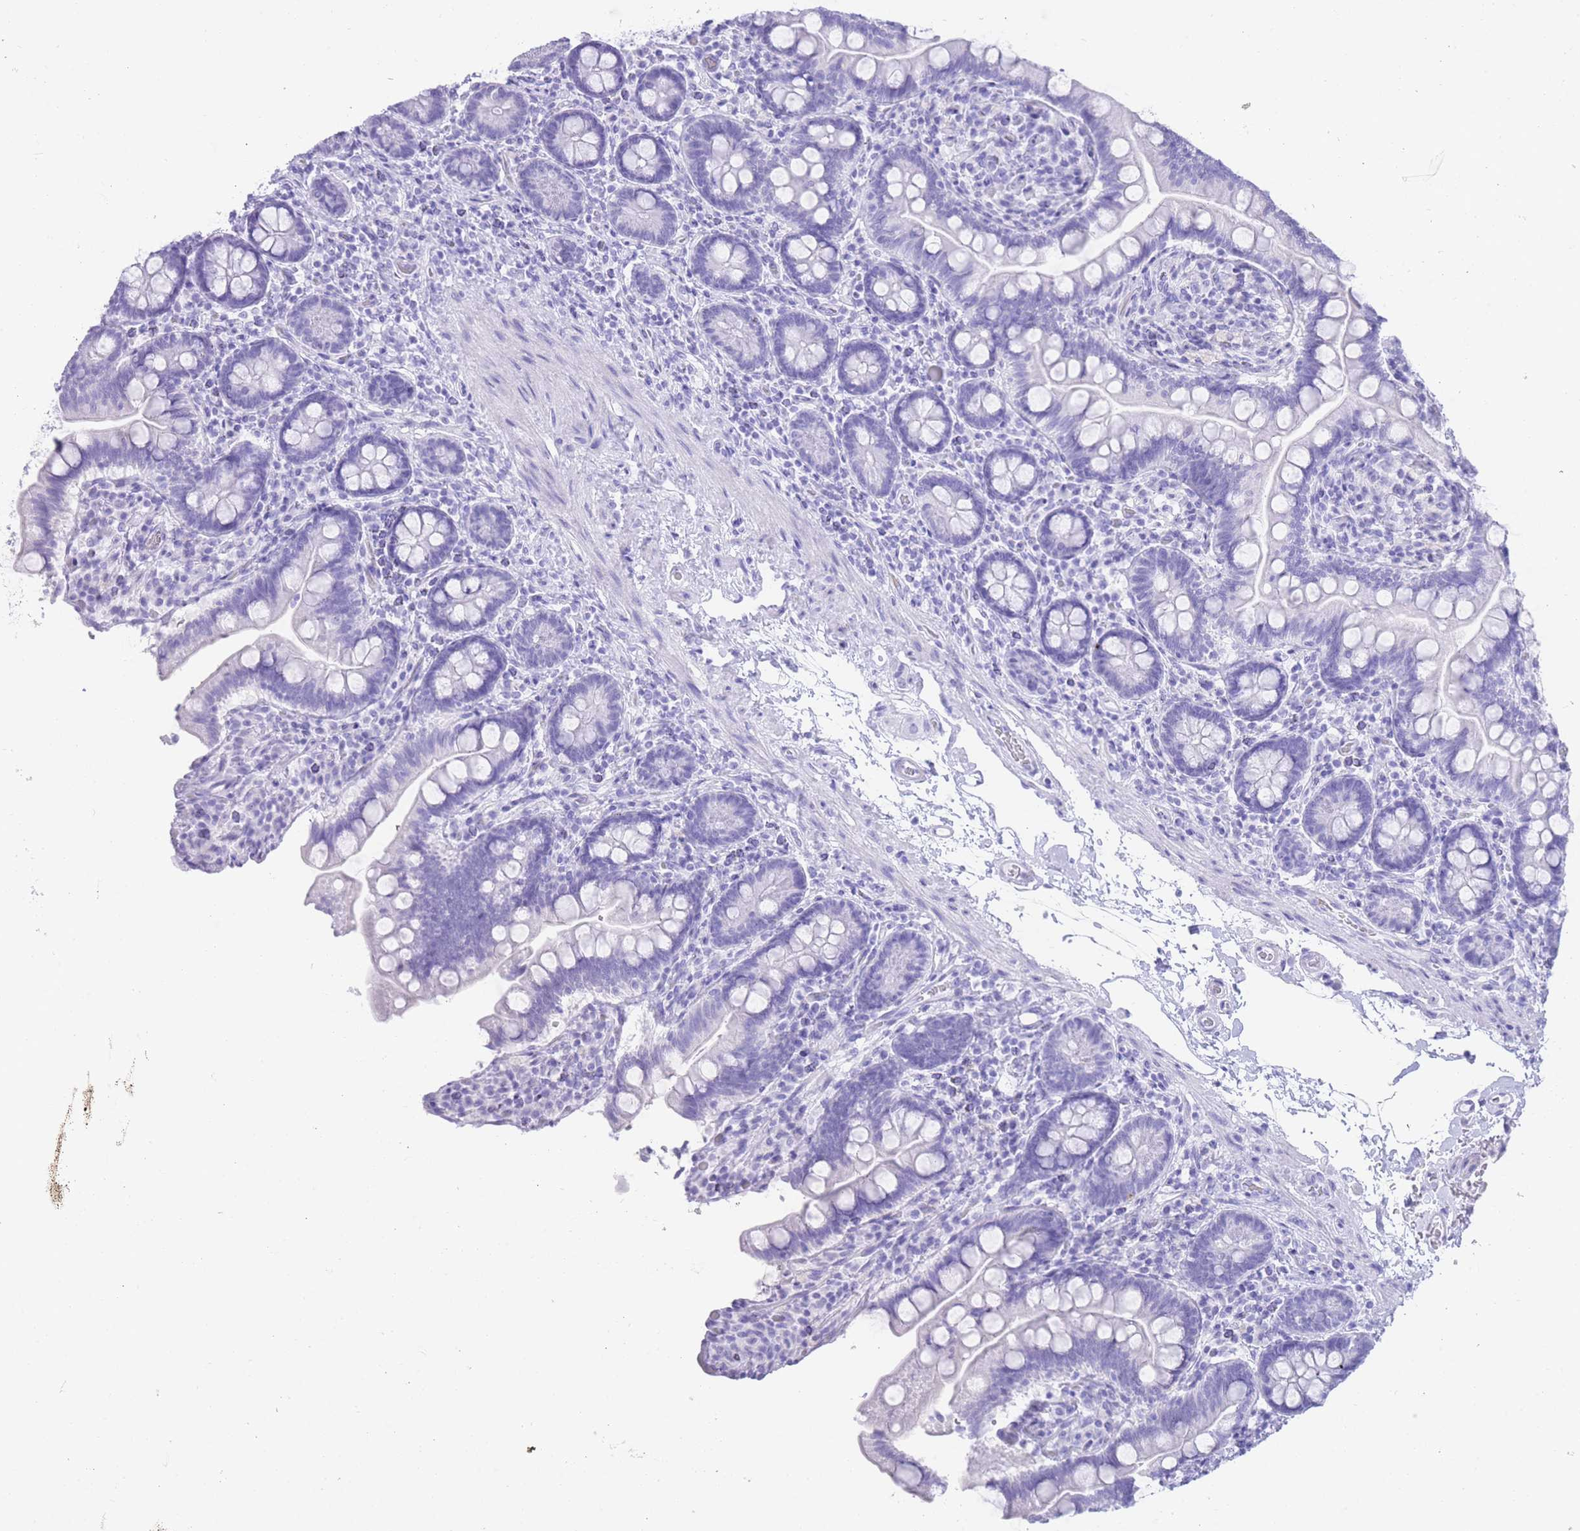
{"staining": {"intensity": "negative", "quantity": "none", "location": "none"}, "tissue": "small intestine", "cell_type": "Glandular cells", "image_type": "normal", "snomed": [{"axis": "morphology", "description": "Normal tissue, NOS"}, {"axis": "topography", "description": "Small intestine"}], "caption": "Immunohistochemistry photomicrograph of benign small intestine stained for a protein (brown), which shows no expression in glandular cells.", "gene": "ELOA2", "patient": {"sex": "female", "age": 64}}